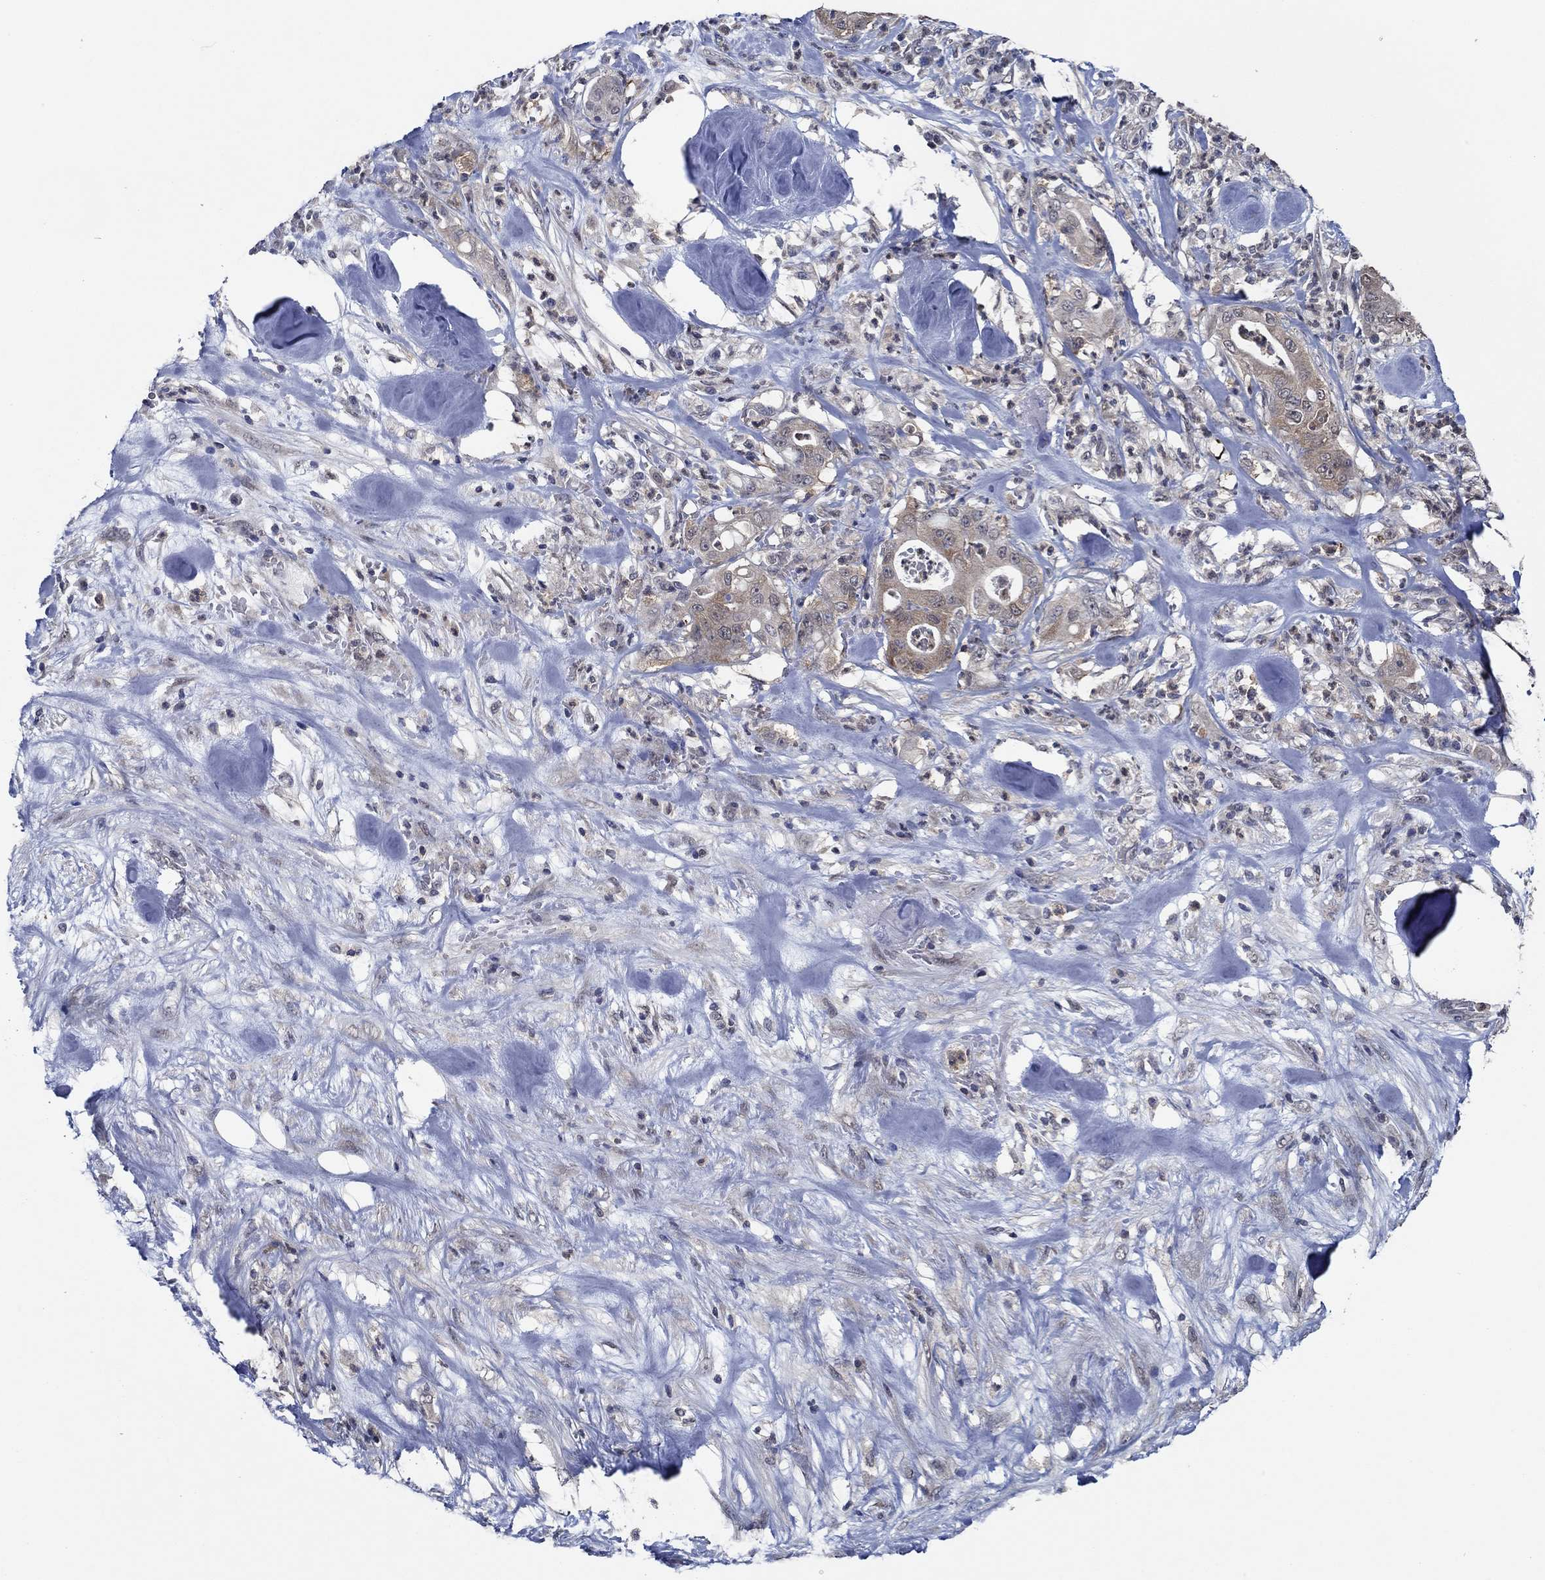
{"staining": {"intensity": "weak", "quantity": "25%-75%", "location": "cytoplasmic/membranous"}, "tissue": "pancreatic cancer", "cell_type": "Tumor cells", "image_type": "cancer", "snomed": [{"axis": "morphology", "description": "Adenocarcinoma, NOS"}, {"axis": "topography", "description": "Pancreas"}], "caption": "Protein analysis of pancreatic cancer tissue shows weak cytoplasmic/membranous expression in approximately 25%-75% of tumor cells.", "gene": "DACT1", "patient": {"sex": "male", "age": 71}}